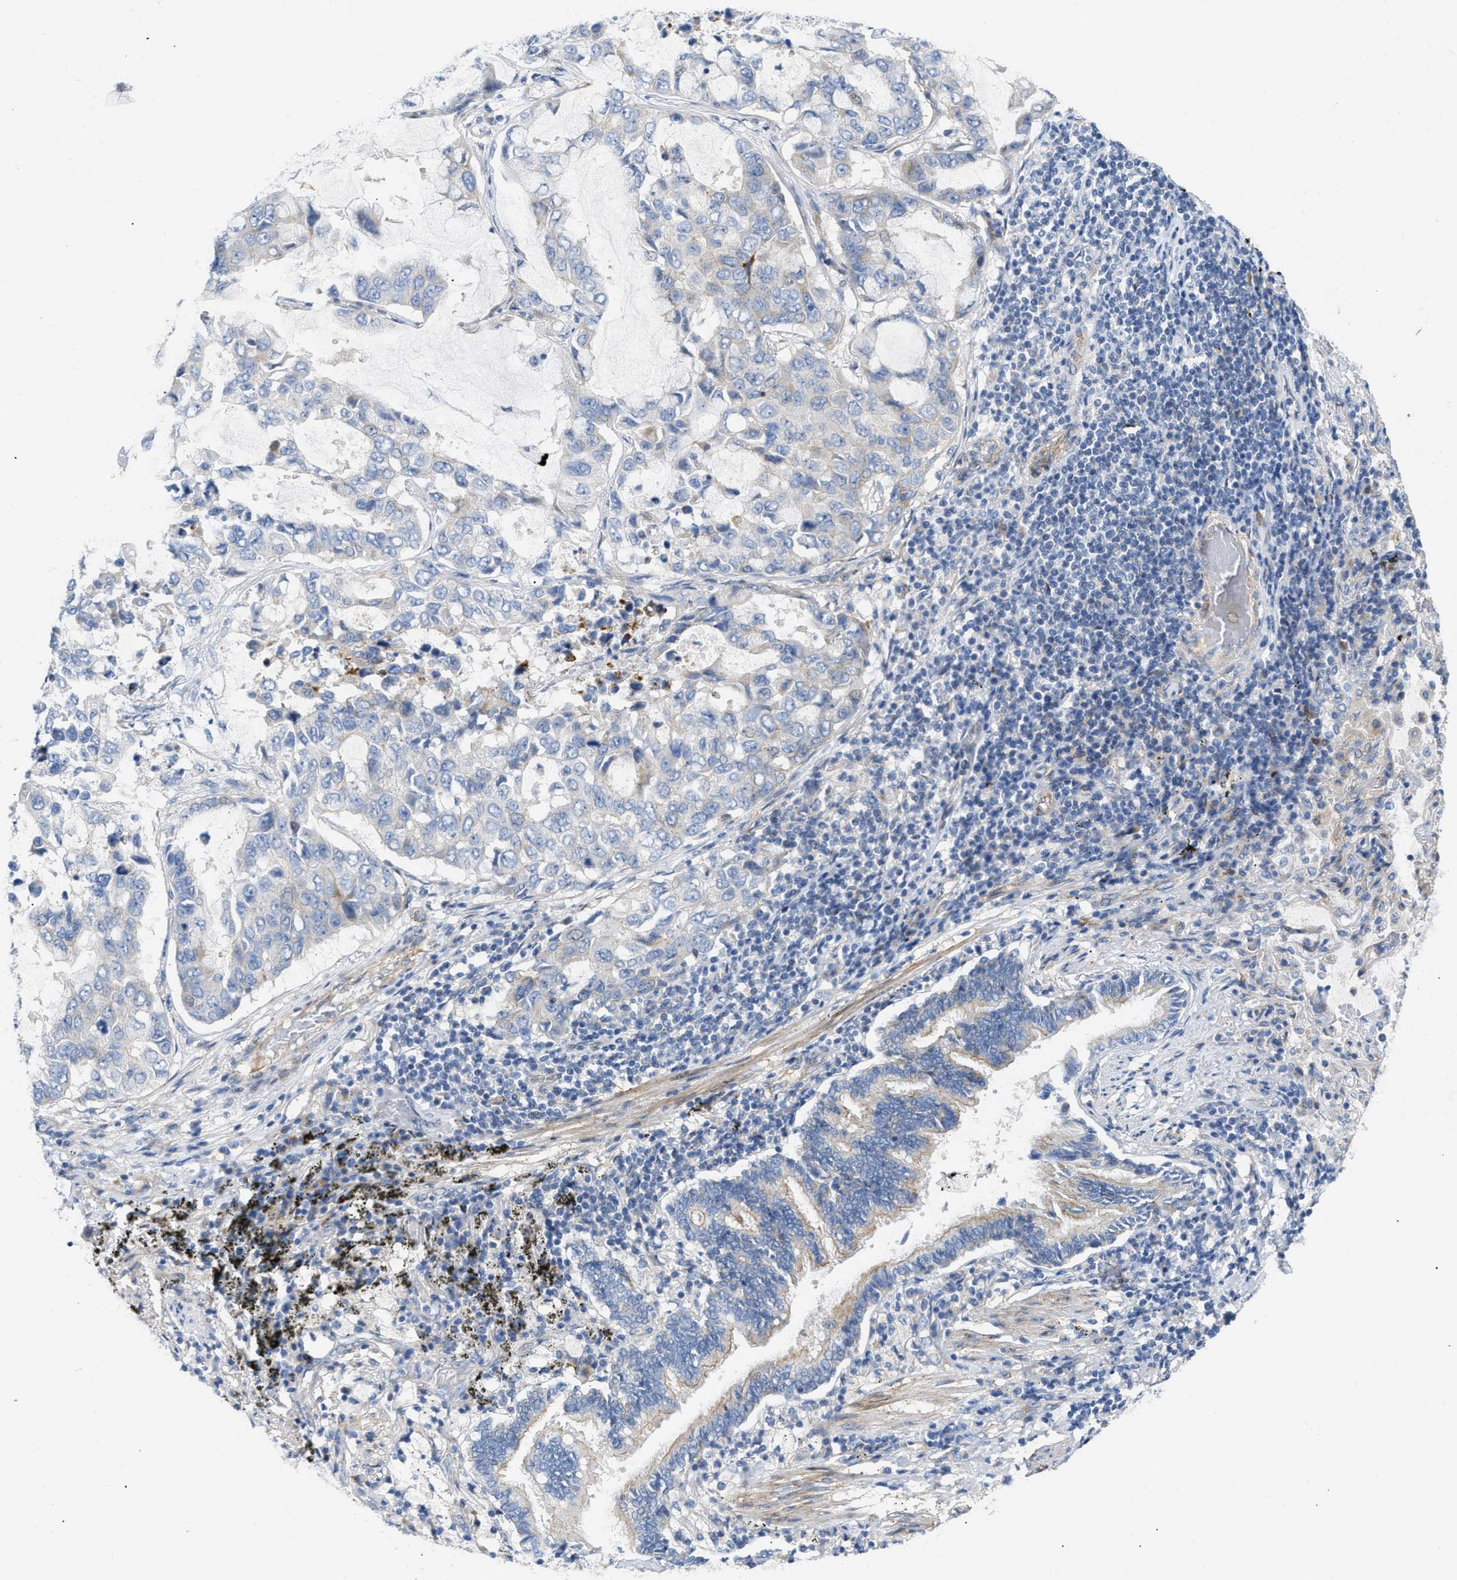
{"staining": {"intensity": "negative", "quantity": "none", "location": "none"}, "tissue": "lung cancer", "cell_type": "Tumor cells", "image_type": "cancer", "snomed": [{"axis": "morphology", "description": "Adenocarcinoma, NOS"}, {"axis": "topography", "description": "Lung"}], "caption": "Immunohistochemistry (IHC) micrograph of neoplastic tissue: lung adenocarcinoma stained with DAB (3,3'-diaminobenzidine) shows no significant protein staining in tumor cells. The staining is performed using DAB (3,3'-diaminobenzidine) brown chromogen with nuclei counter-stained in using hematoxylin.", "gene": "FHL1", "patient": {"sex": "male", "age": 64}}